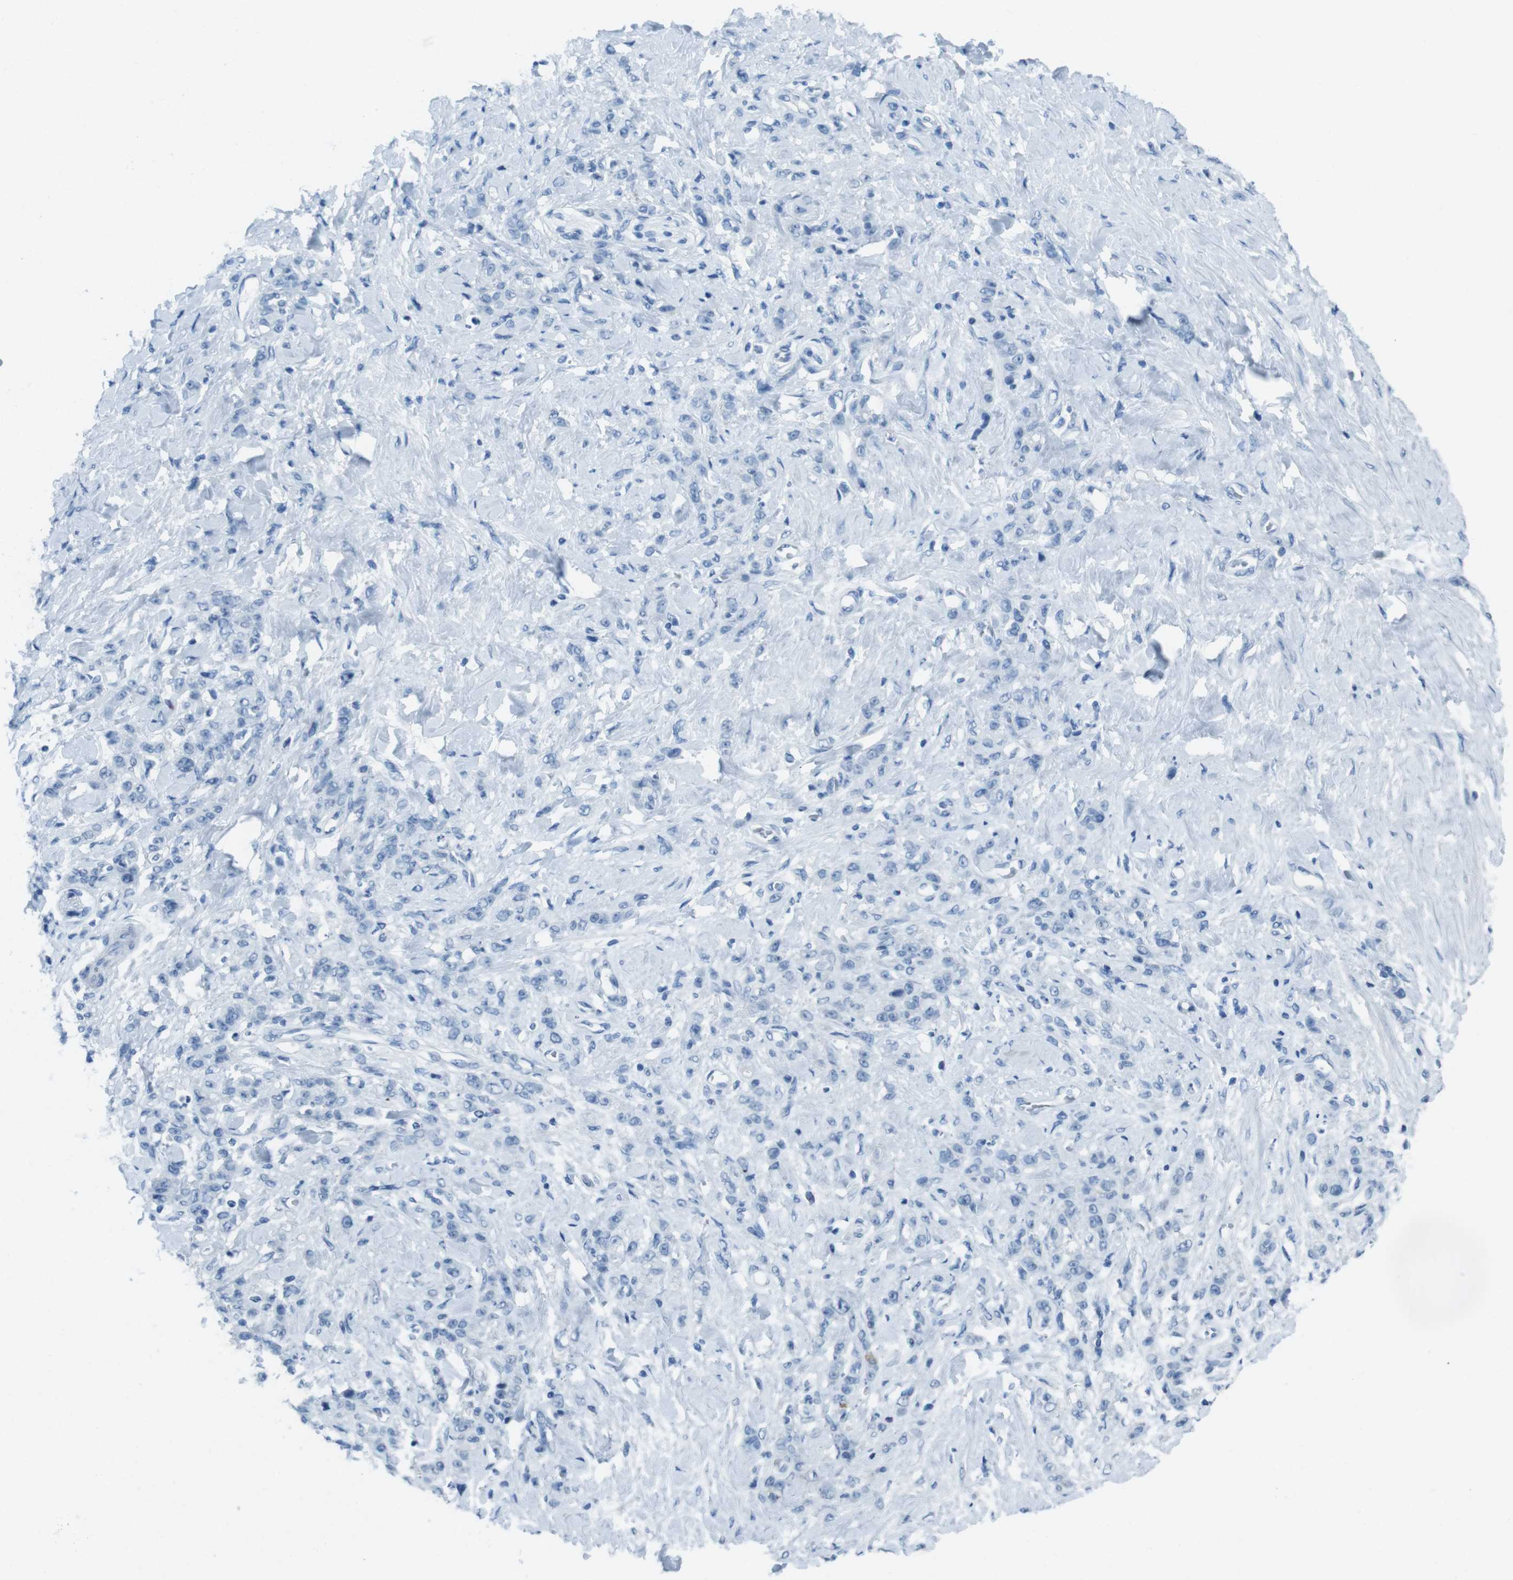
{"staining": {"intensity": "negative", "quantity": "none", "location": "none"}, "tissue": "stomach cancer", "cell_type": "Tumor cells", "image_type": "cancer", "snomed": [{"axis": "morphology", "description": "Adenocarcinoma, NOS"}, {"axis": "topography", "description": "Stomach"}], "caption": "An immunohistochemistry histopathology image of stomach cancer (adenocarcinoma) is shown. There is no staining in tumor cells of stomach cancer (adenocarcinoma). (Stains: DAB IHC with hematoxylin counter stain, Microscopy: brightfield microscopy at high magnification).", "gene": "TMEM207", "patient": {"sex": "male", "age": 82}}